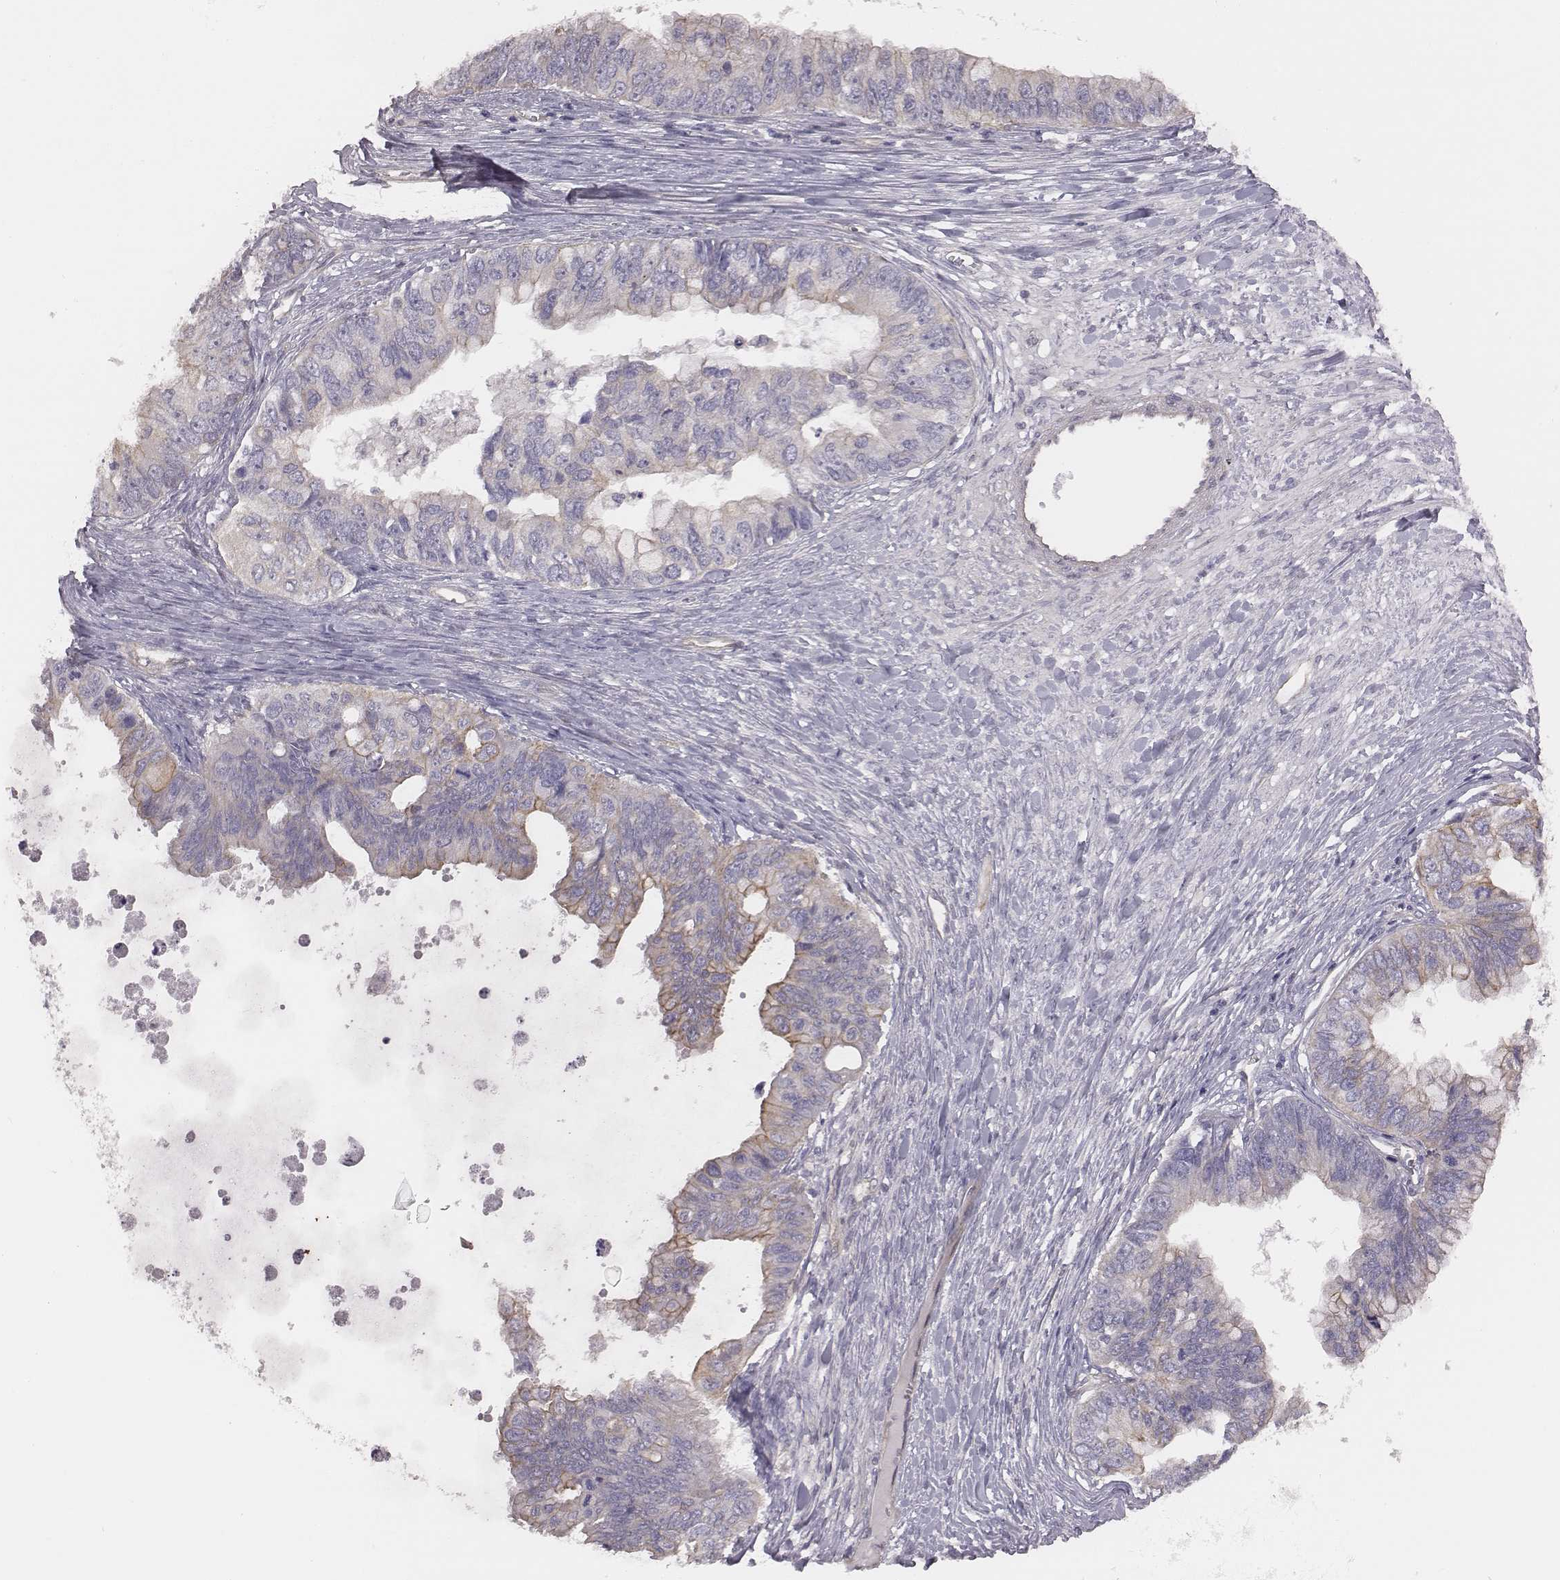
{"staining": {"intensity": "weak", "quantity": "<25%", "location": "cytoplasmic/membranous"}, "tissue": "ovarian cancer", "cell_type": "Tumor cells", "image_type": "cancer", "snomed": [{"axis": "morphology", "description": "Cystadenocarcinoma, mucinous, NOS"}, {"axis": "topography", "description": "Ovary"}], "caption": "The photomicrograph reveals no staining of tumor cells in ovarian cancer.", "gene": "SCARF1", "patient": {"sex": "female", "age": 76}}